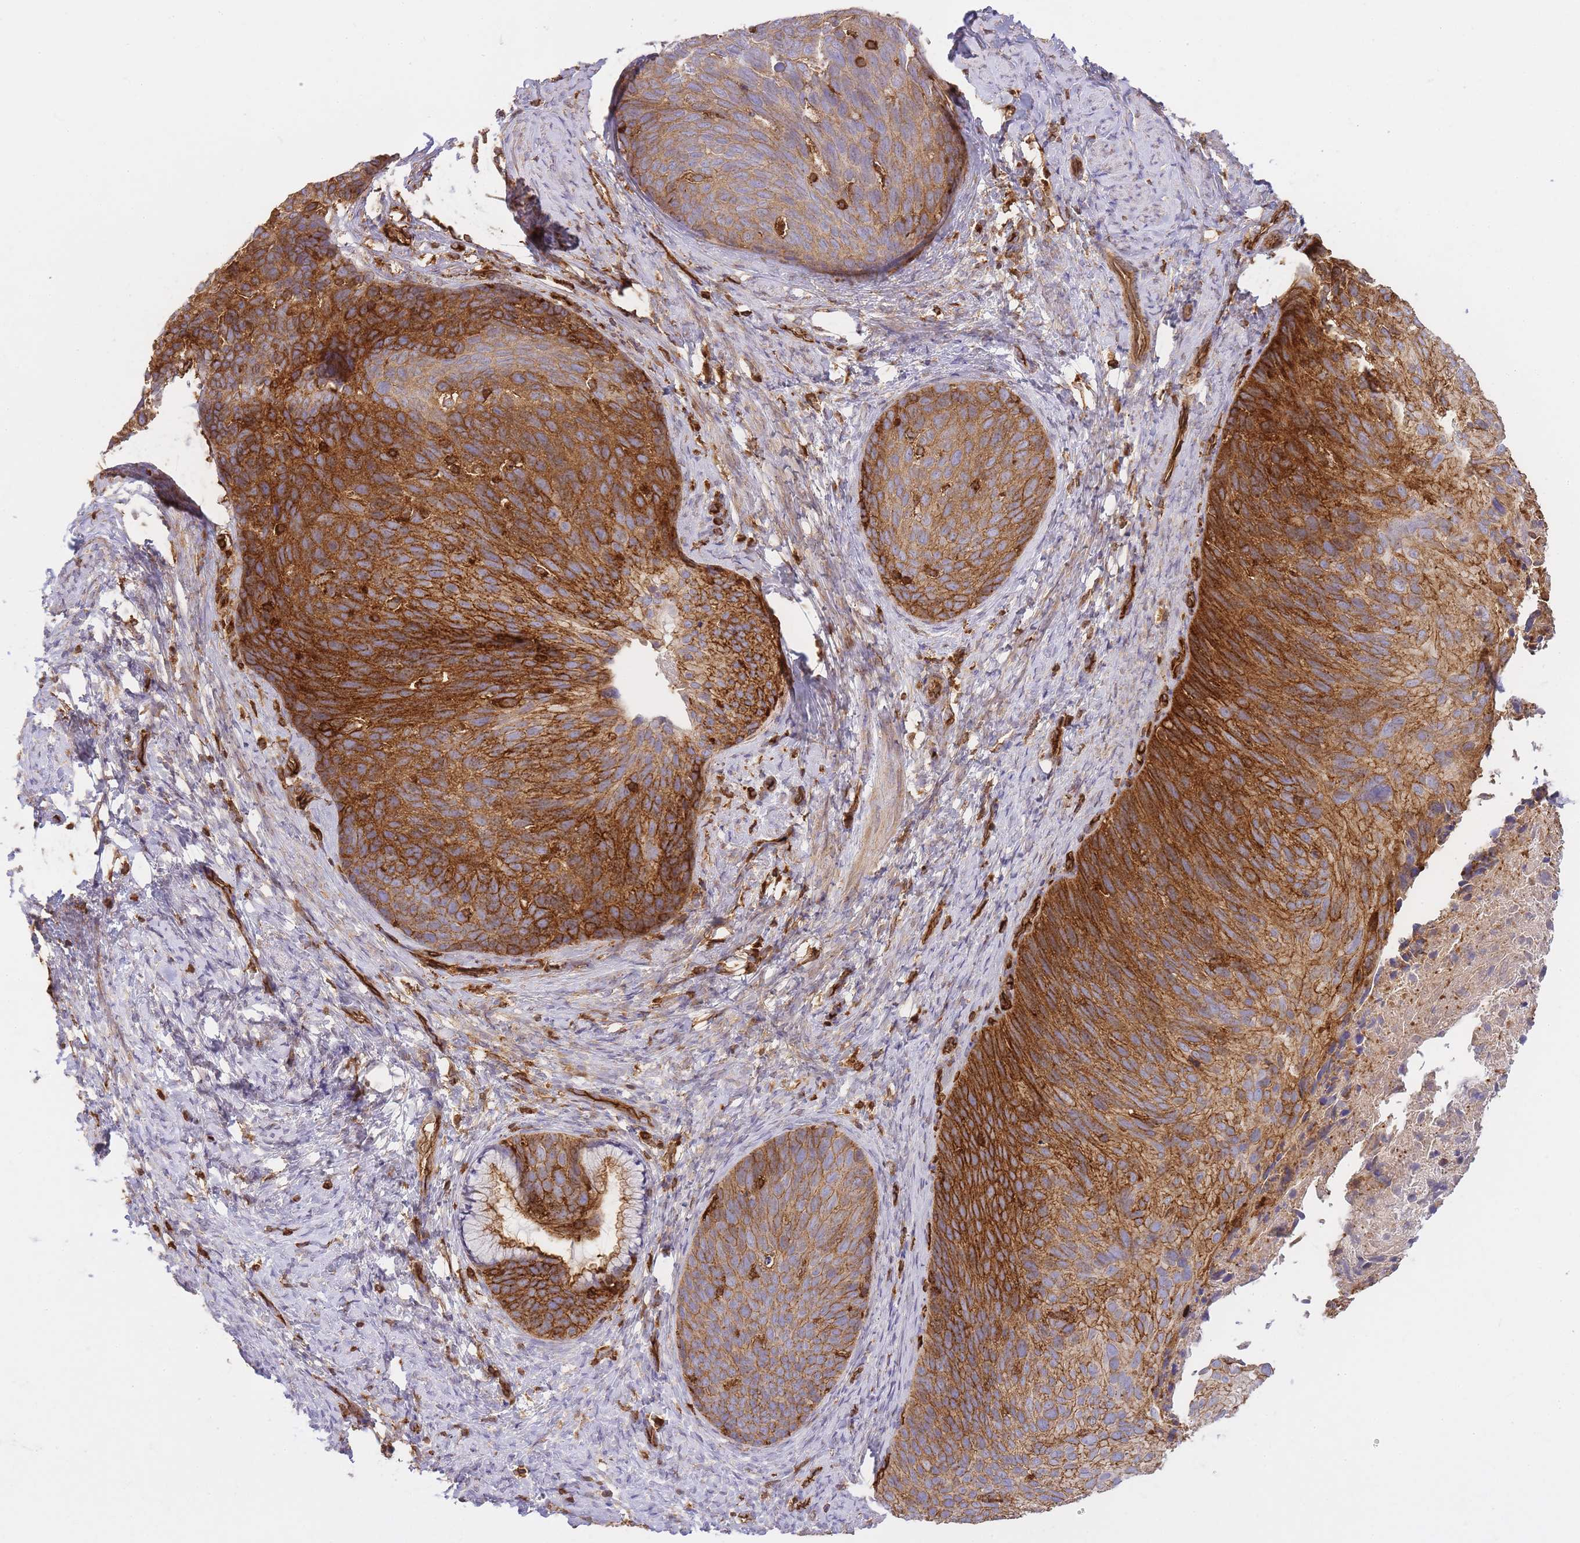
{"staining": {"intensity": "strong", "quantity": ">75%", "location": "cytoplasmic/membranous"}, "tissue": "cervical cancer", "cell_type": "Tumor cells", "image_type": "cancer", "snomed": [{"axis": "morphology", "description": "Squamous cell carcinoma, NOS"}, {"axis": "topography", "description": "Cervix"}], "caption": "Squamous cell carcinoma (cervical) stained with a brown dye displays strong cytoplasmic/membranous positive expression in about >75% of tumor cells.", "gene": "MSN", "patient": {"sex": "female", "age": 80}}